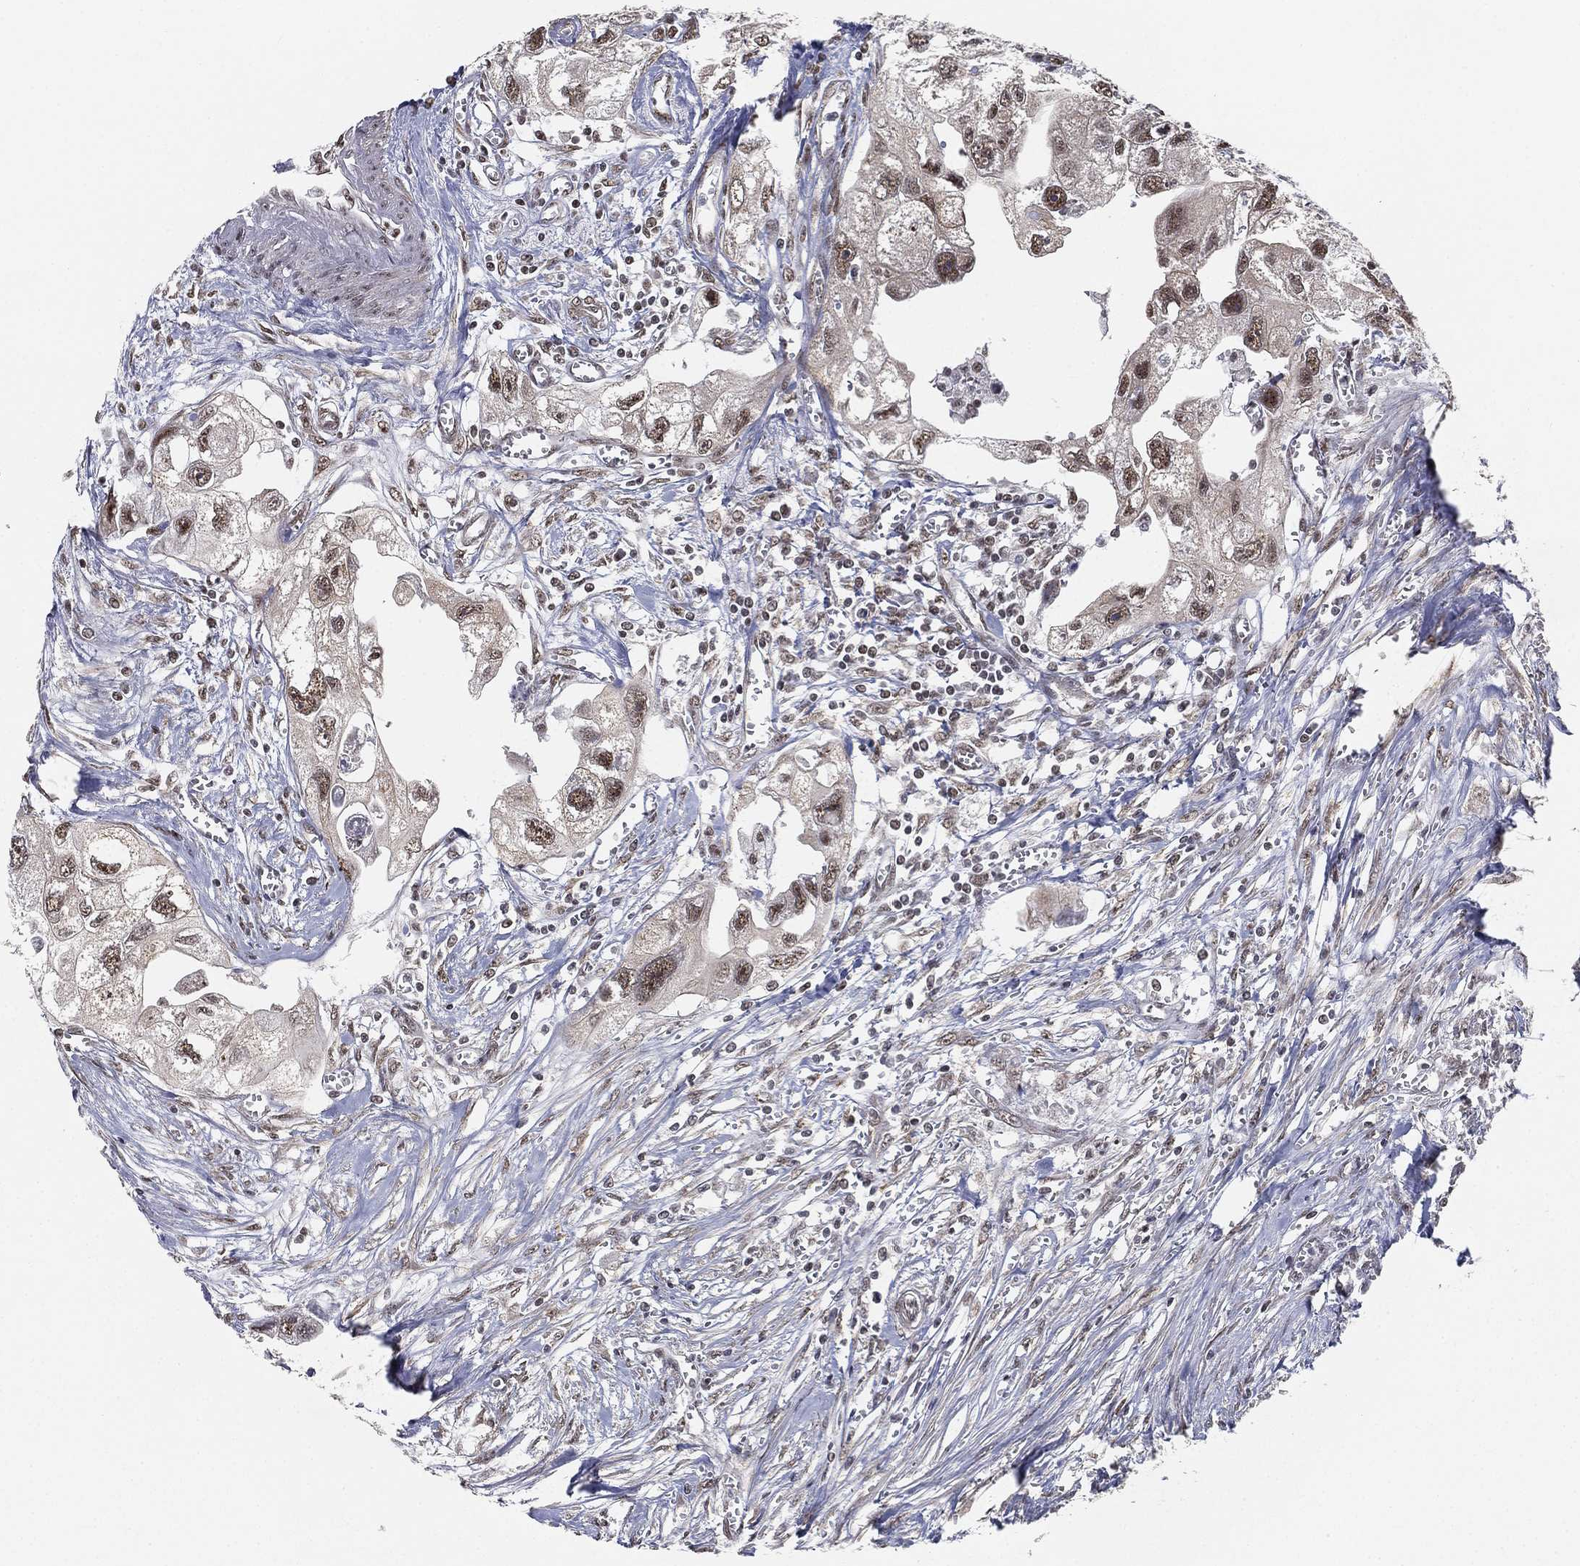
{"staining": {"intensity": "moderate", "quantity": ">75%", "location": "nuclear"}, "tissue": "urothelial cancer", "cell_type": "Tumor cells", "image_type": "cancer", "snomed": [{"axis": "morphology", "description": "Urothelial carcinoma, High grade"}, {"axis": "topography", "description": "Urinary bladder"}], "caption": "The immunohistochemical stain highlights moderate nuclear positivity in tumor cells of high-grade urothelial carcinoma tissue.", "gene": "RSRC2", "patient": {"sex": "male", "age": 59}}